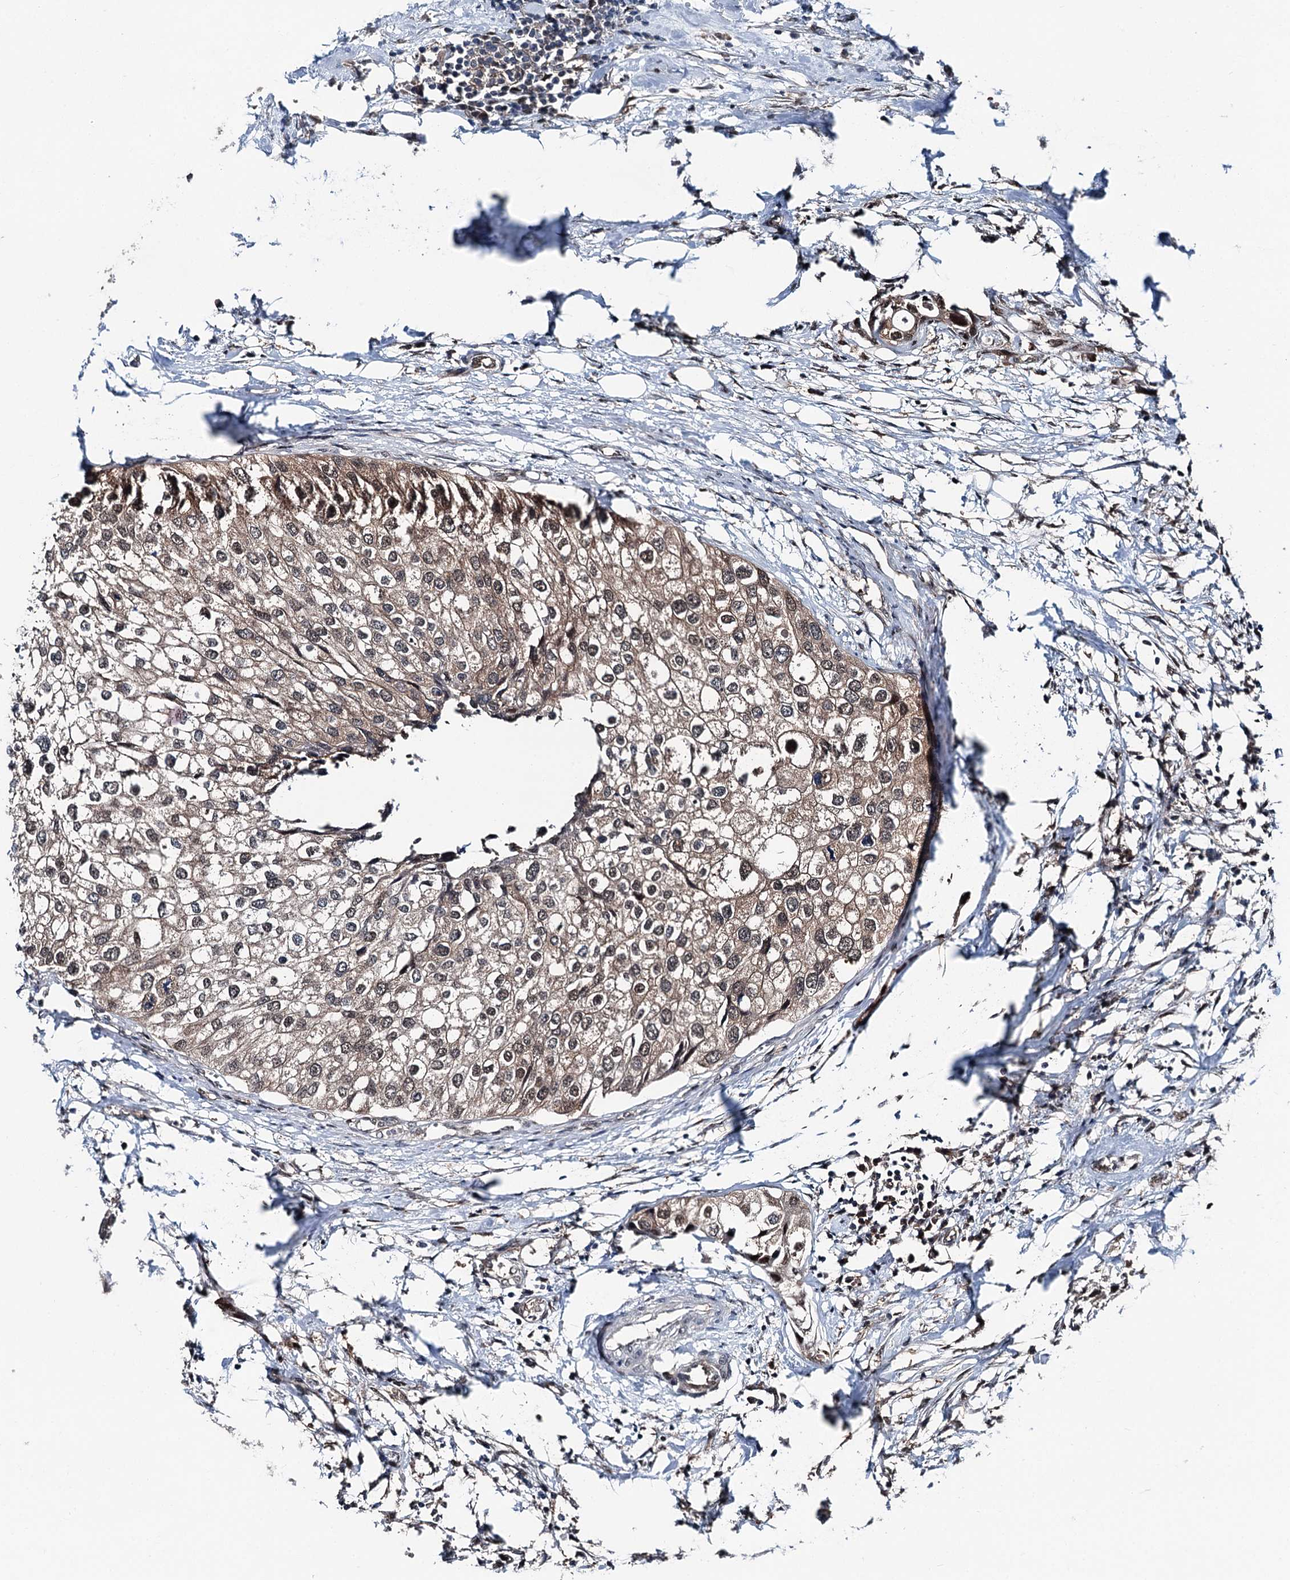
{"staining": {"intensity": "weak", "quantity": ">75%", "location": "cytoplasmic/membranous,nuclear"}, "tissue": "urothelial cancer", "cell_type": "Tumor cells", "image_type": "cancer", "snomed": [{"axis": "morphology", "description": "Urothelial carcinoma, High grade"}, {"axis": "topography", "description": "Urinary bladder"}], "caption": "A low amount of weak cytoplasmic/membranous and nuclear staining is present in approximately >75% of tumor cells in urothelial cancer tissue.", "gene": "PSMD13", "patient": {"sex": "male", "age": 64}}